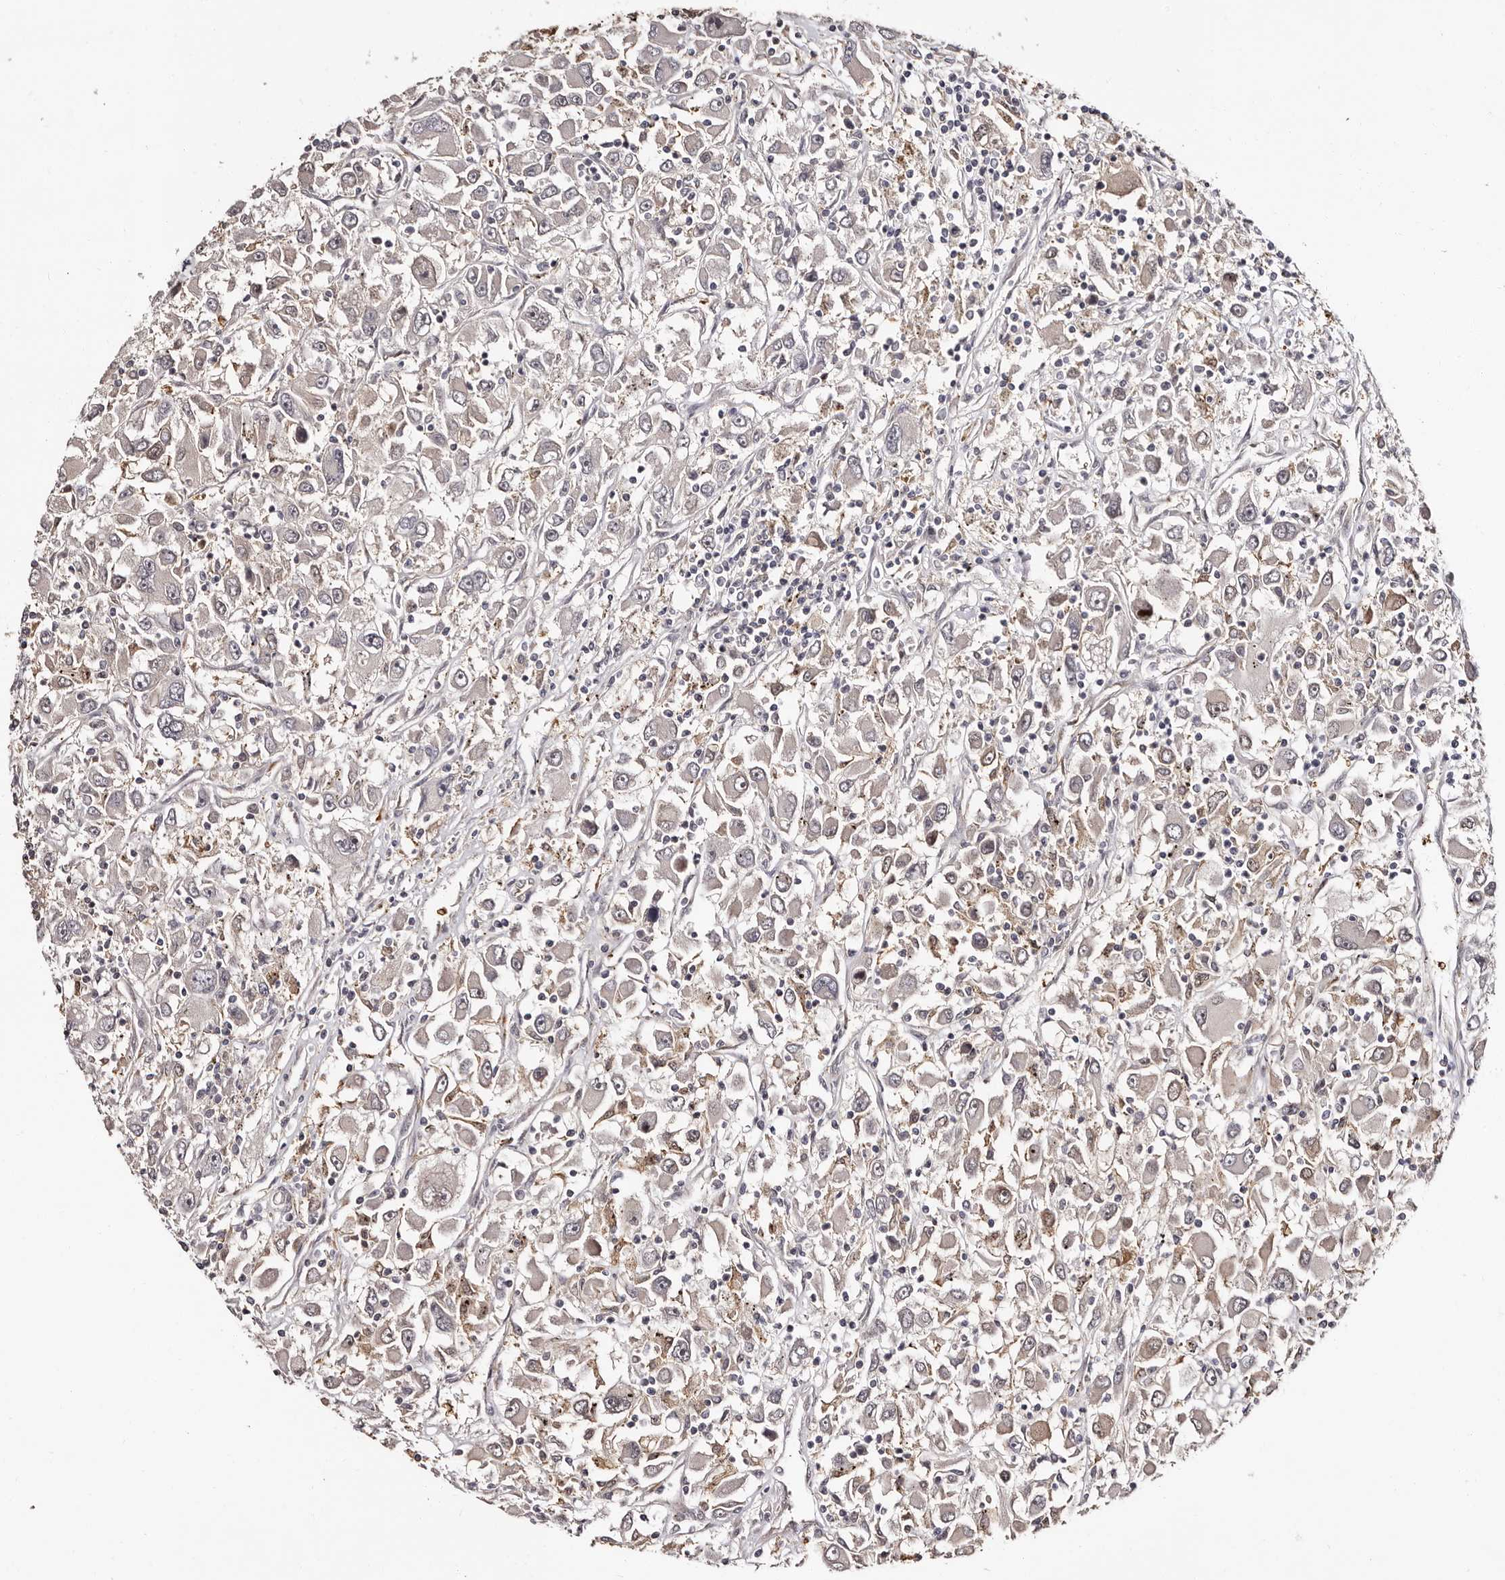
{"staining": {"intensity": "negative", "quantity": "none", "location": "none"}, "tissue": "renal cancer", "cell_type": "Tumor cells", "image_type": "cancer", "snomed": [{"axis": "morphology", "description": "Adenocarcinoma, NOS"}, {"axis": "topography", "description": "Kidney"}], "caption": "IHC of renal cancer (adenocarcinoma) shows no positivity in tumor cells. Brightfield microscopy of immunohistochemistry (IHC) stained with DAB (brown) and hematoxylin (blue), captured at high magnification.", "gene": "TBC1D22B", "patient": {"sex": "female", "age": 52}}